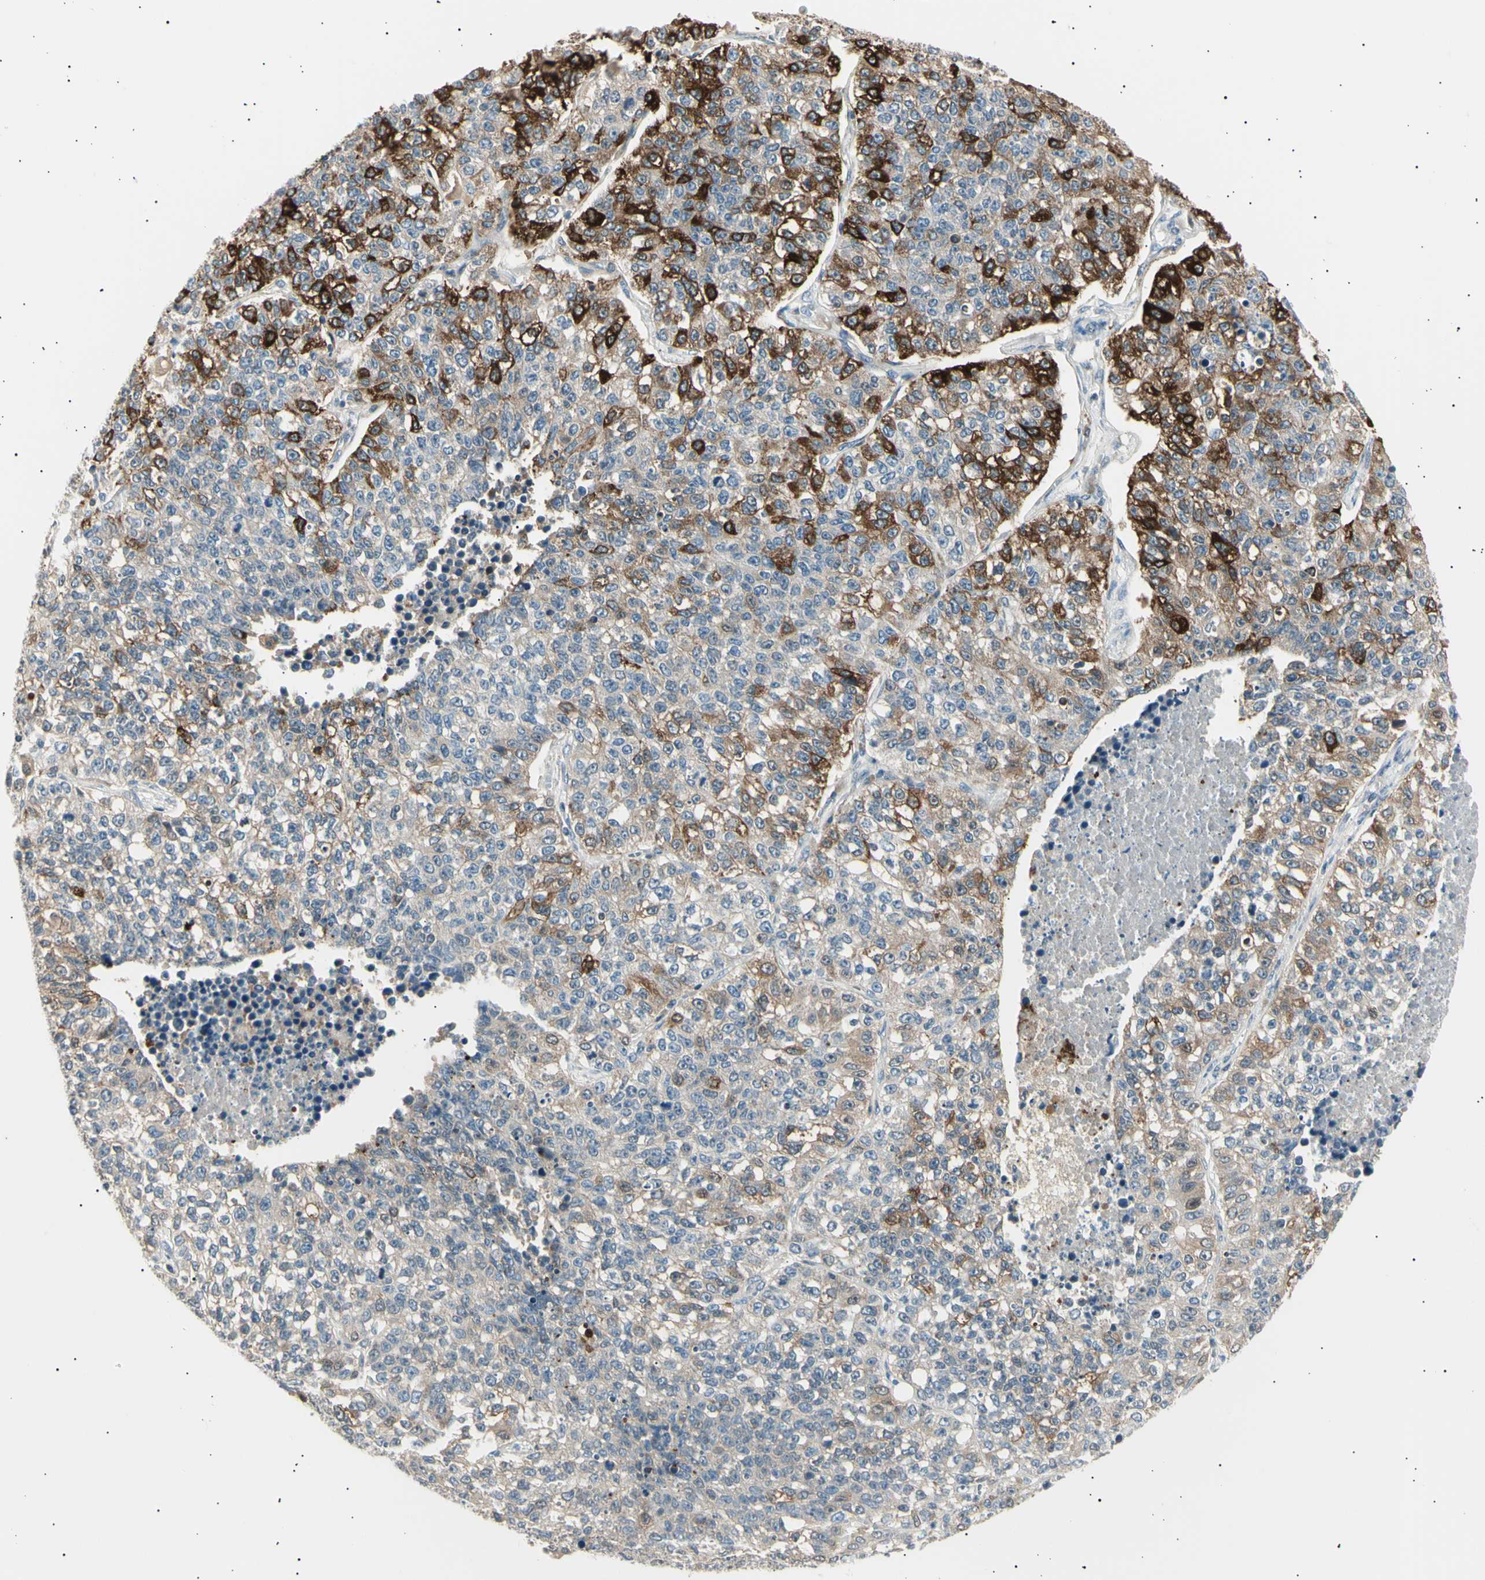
{"staining": {"intensity": "strong", "quantity": "25%-75%", "location": "cytoplasmic/membranous"}, "tissue": "lung cancer", "cell_type": "Tumor cells", "image_type": "cancer", "snomed": [{"axis": "morphology", "description": "Adenocarcinoma, NOS"}, {"axis": "topography", "description": "Lung"}], "caption": "Lung cancer (adenocarcinoma) tissue exhibits strong cytoplasmic/membranous positivity in approximately 25%-75% of tumor cells, visualized by immunohistochemistry. Using DAB (brown) and hematoxylin (blue) stains, captured at high magnification using brightfield microscopy.", "gene": "LHPP", "patient": {"sex": "male", "age": 49}}